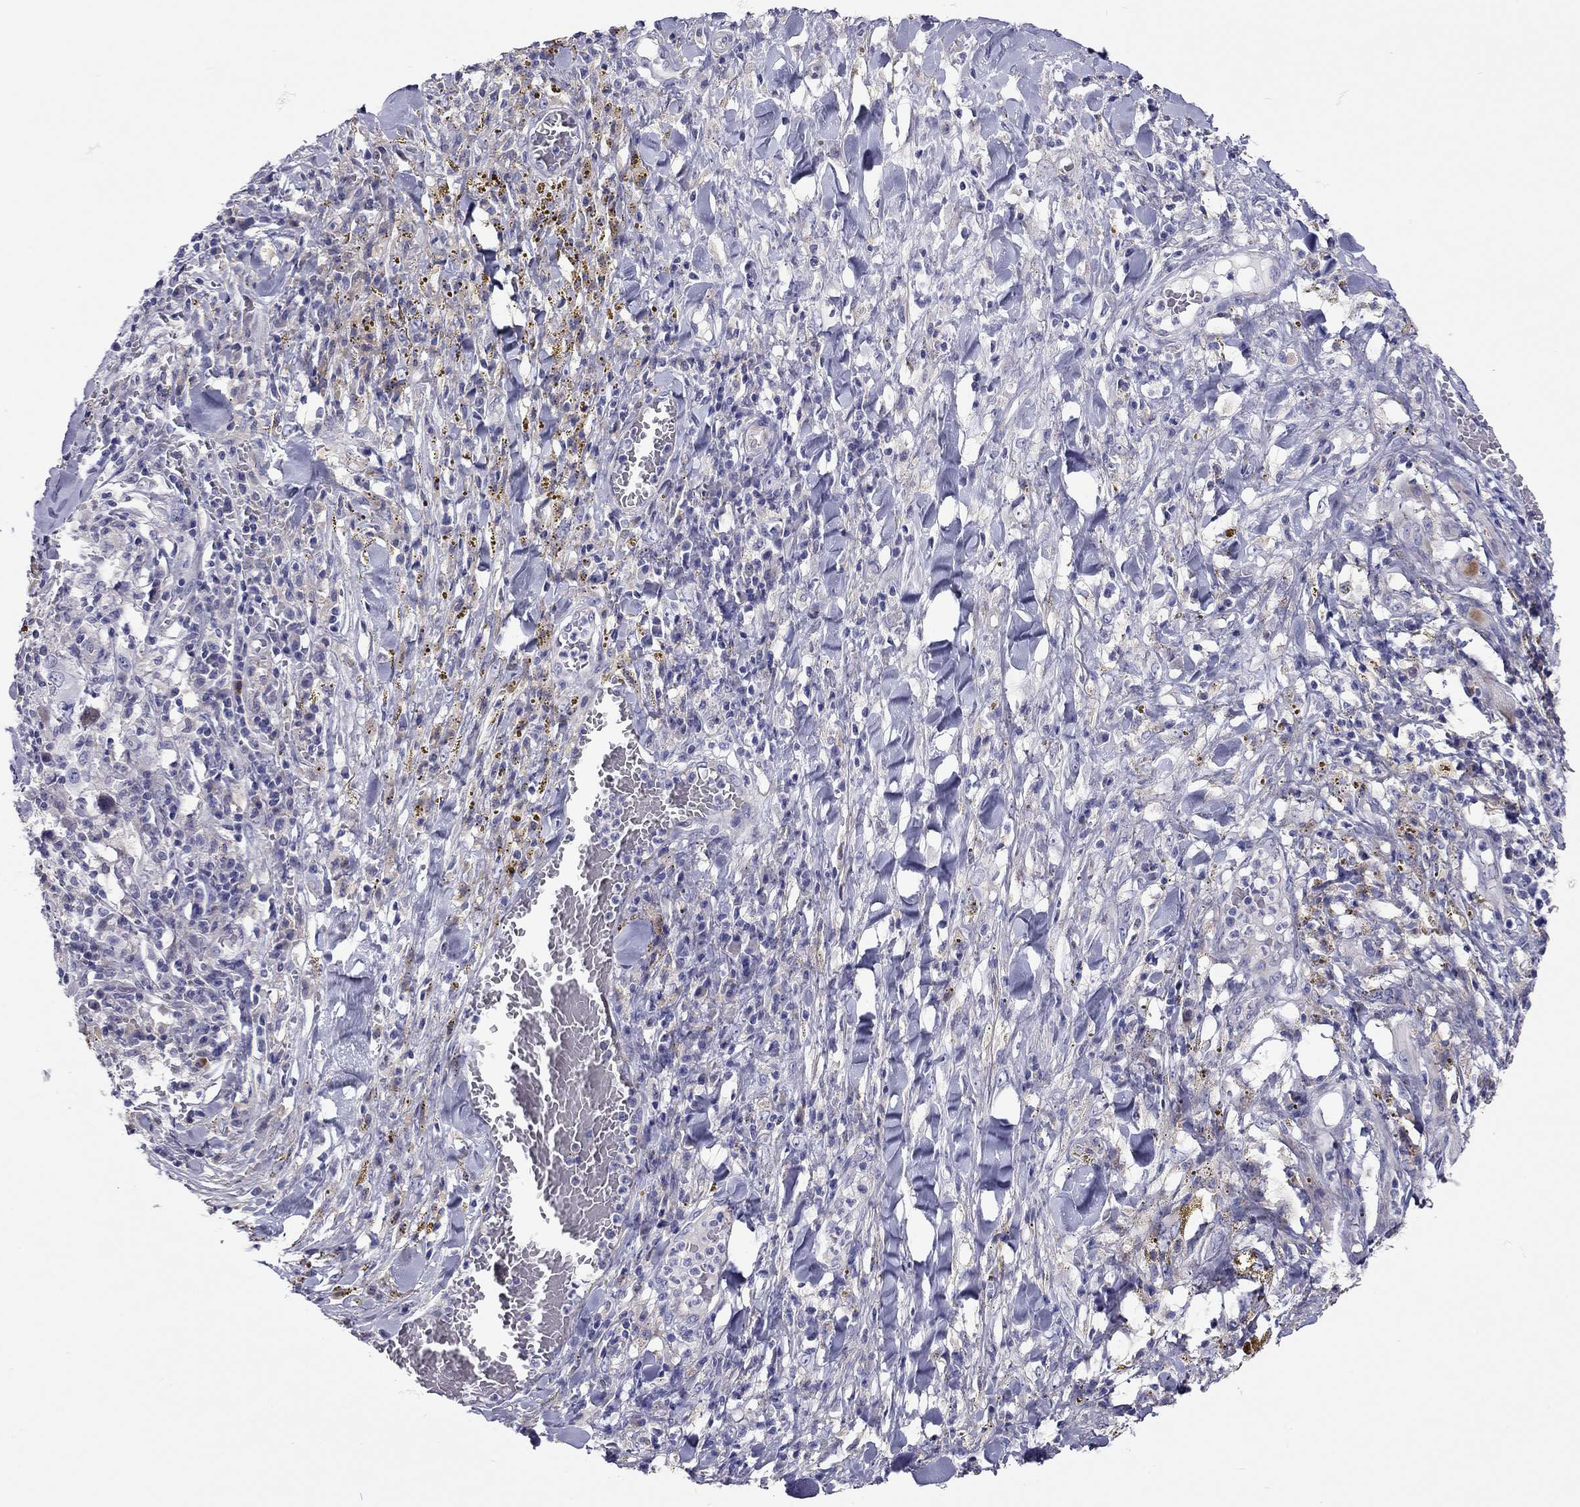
{"staining": {"intensity": "negative", "quantity": "none", "location": "none"}, "tissue": "melanoma", "cell_type": "Tumor cells", "image_type": "cancer", "snomed": [{"axis": "morphology", "description": "Malignant melanoma, NOS"}, {"axis": "topography", "description": "Skin"}], "caption": "The histopathology image demonstrates no staining of tumor cells in melanoma.", "gene": "SCARB1", "patient": {"sex": "female", "age": 91}}